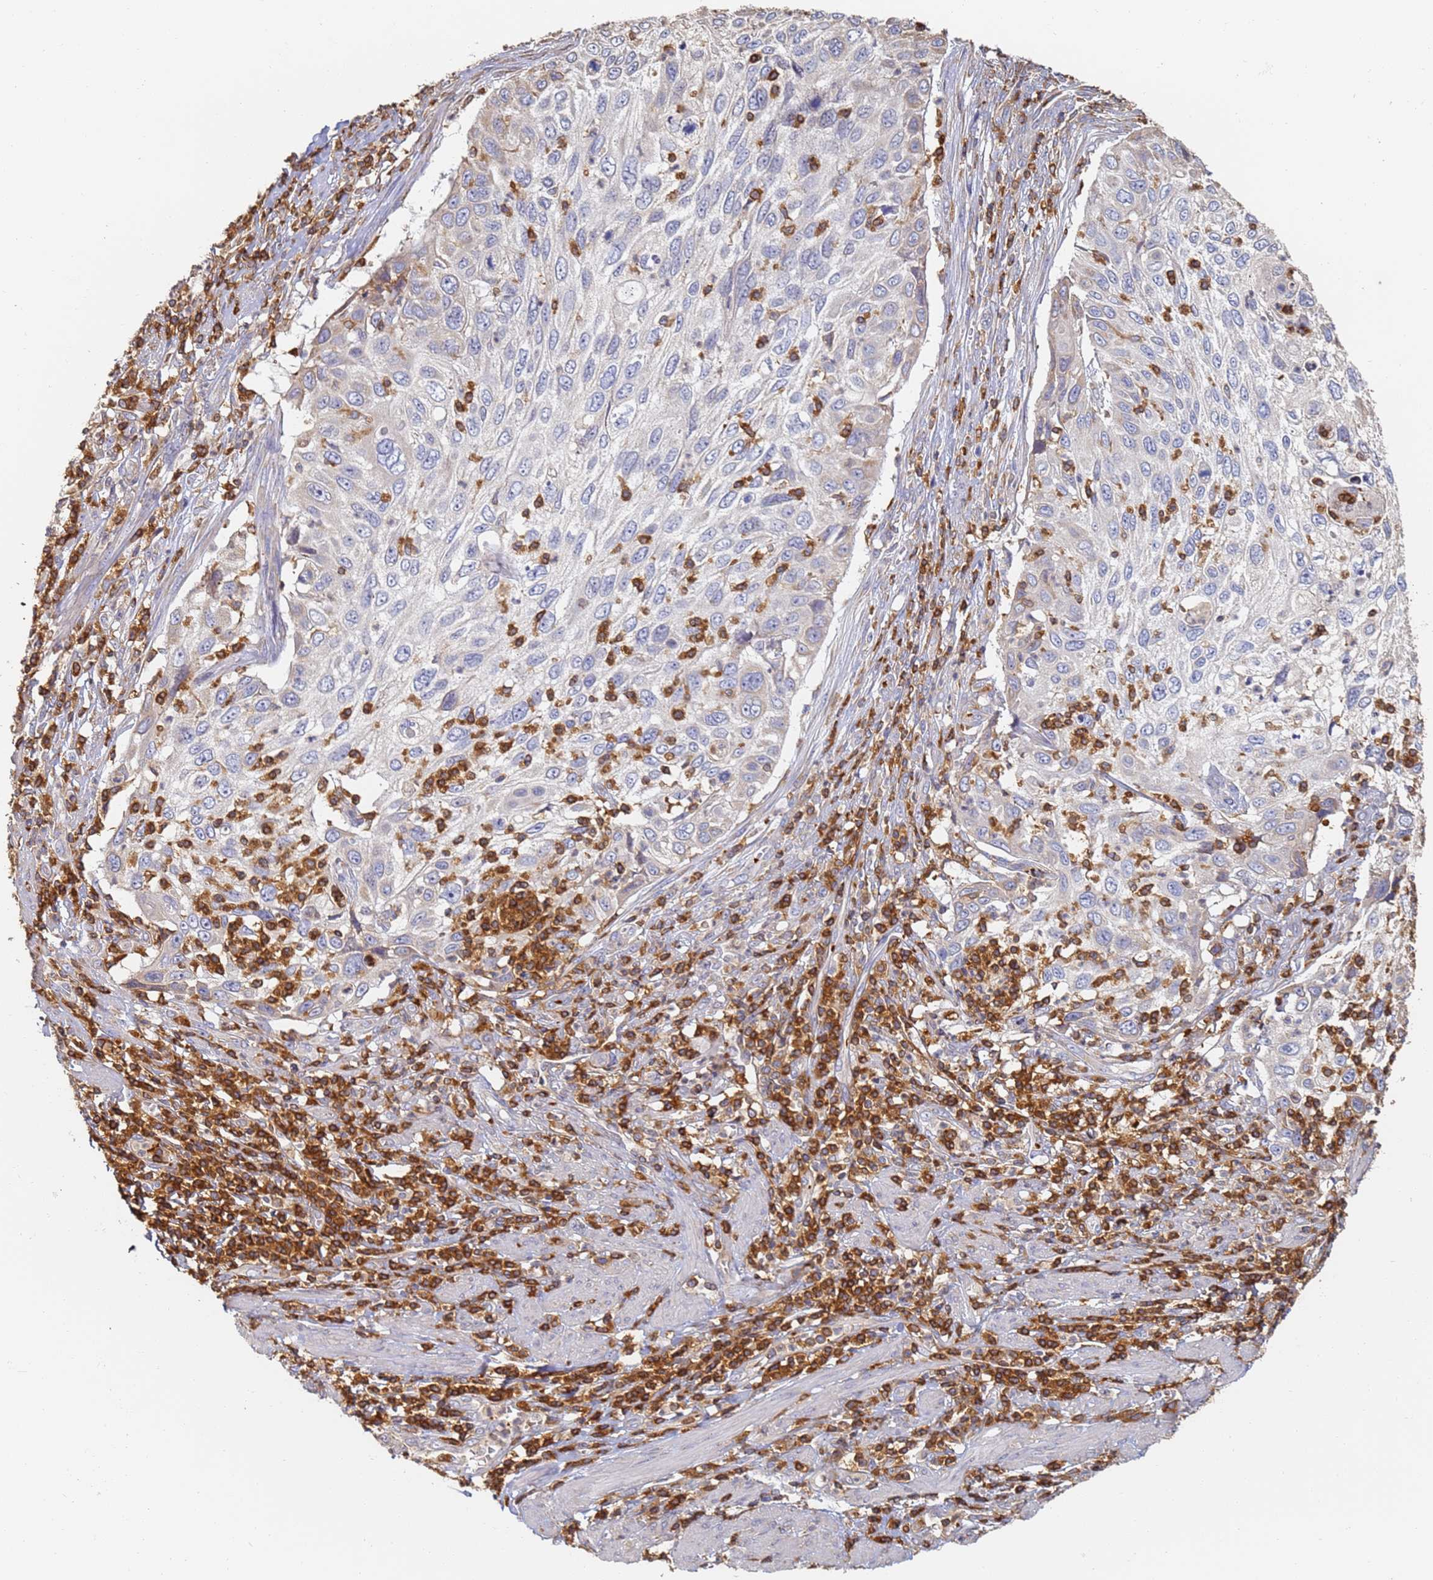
{"staining": {"intensity": "negative", "quantity": "none", "location": "none"}, "tissue": "cervical cancer", "cell_type": "Tumor cells", "image_type": "cancer", "snomed": [{"axis": "morphology", "description": "Squamous cell carcinoma, NOS"}, {"axis": "topography", "description": "Cervix"}], "caption": "High power microscopy photomicrograph of an IHC image of squamous cell carcinoma (cervical), revealing no significant expression in tumor cells.", "gene": "BIN2", "patient": {"sex": "female", "age": 70}}